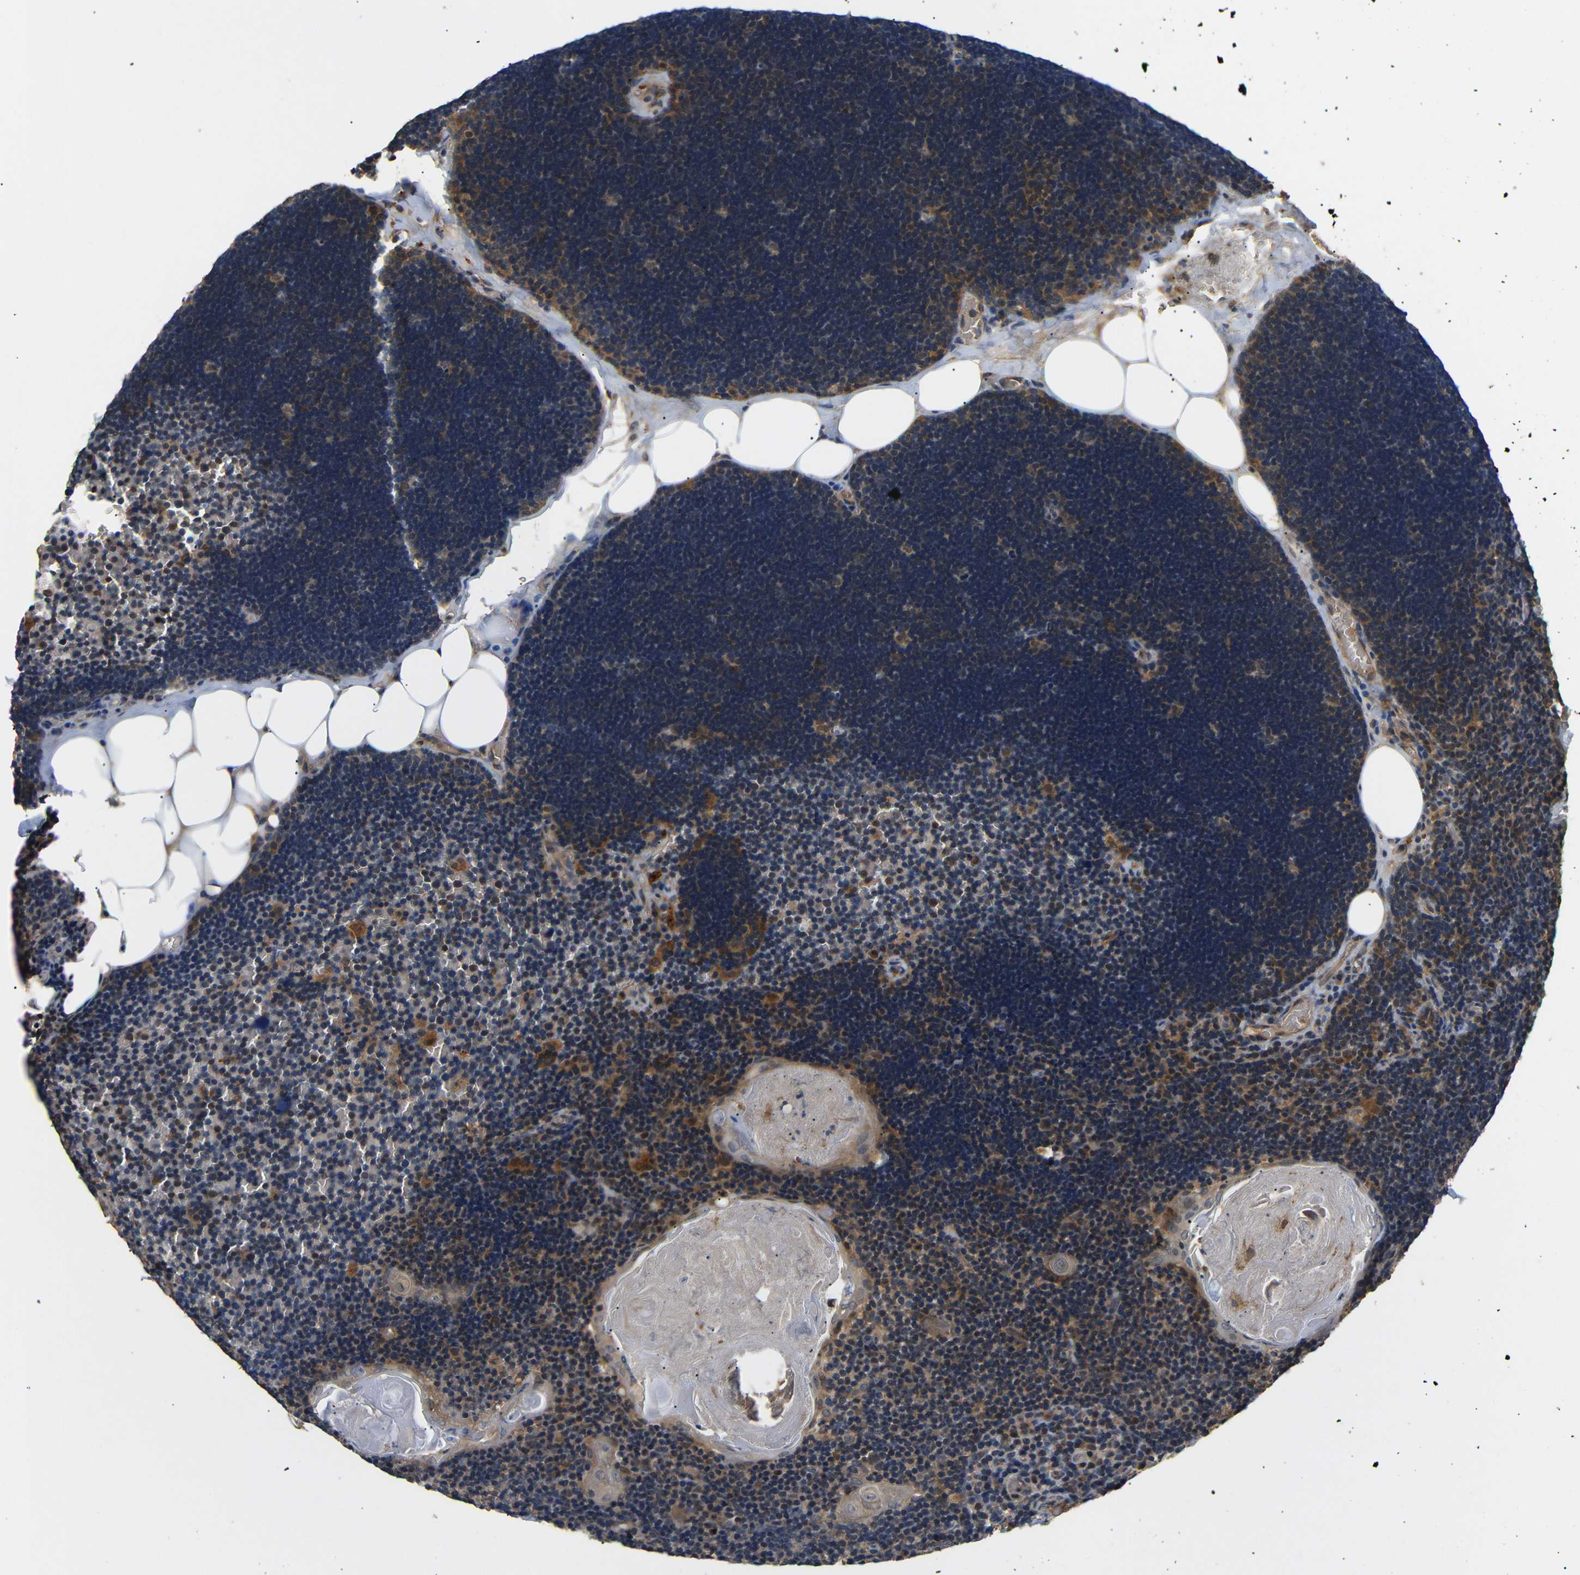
{"staining": {"intensity": "weak", "quantity": ">75%", "location": "cytoplasmic/membranous"}, "tissue": "lymph node", "cell_type": "Germinal center cells", "image_type": "normal", "snomed": [{"axis": "morphology", "description": "Normal tissue, NOS"}, {"axis": "topography", "description": "Lymph node"}], "caption": "A histopathology image of human lymph node stained for a protein reveals weak cytoplasmic/membranous brown staining in germinal center cells.", "gene": "DDR1", "patient": {"sex": "male", "age": 33}}